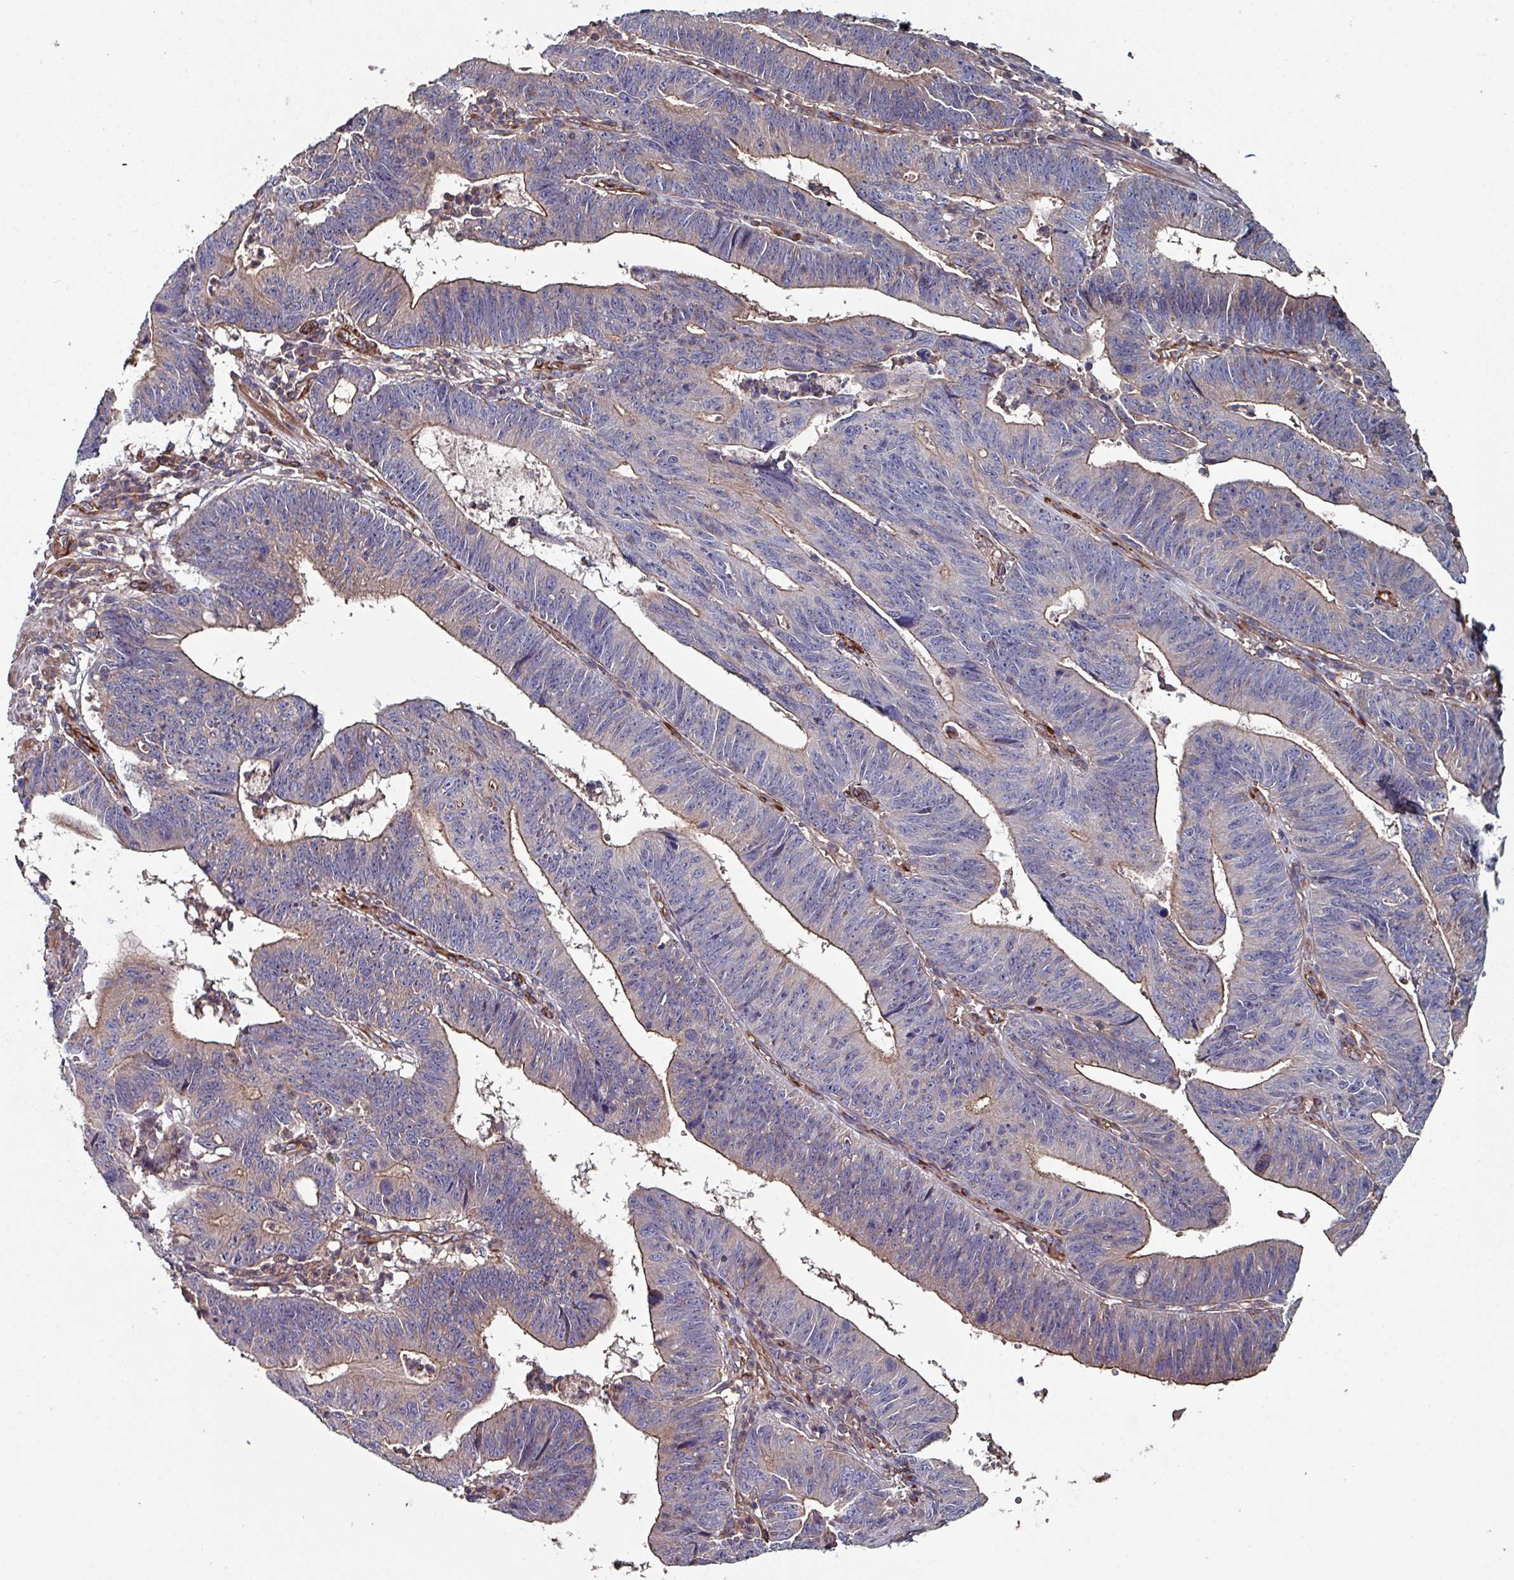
{"staining": {"intensity": "weak", "quantity": "25%-75%", "location": "cytoplasmic/membranous"}, "tissue": "stomach cancer", "cell_type": "Tumor cells", "image_type": "cancer", "snomed": [{"axis": "morphology", "description": "Adenocarcinoma, NOS"}, {"axis": "topography", "description": "Stomach"}], "caption": "DAB (3,3'-diaminobenzidine) immunohistochemical staining of human stomach cancer exhibits weak cytoplasmic/membranous protein expression in about 25%-75% of tumor cells.", "gene": "ANO10", "patient": {"sex": "male", "age": 59}}